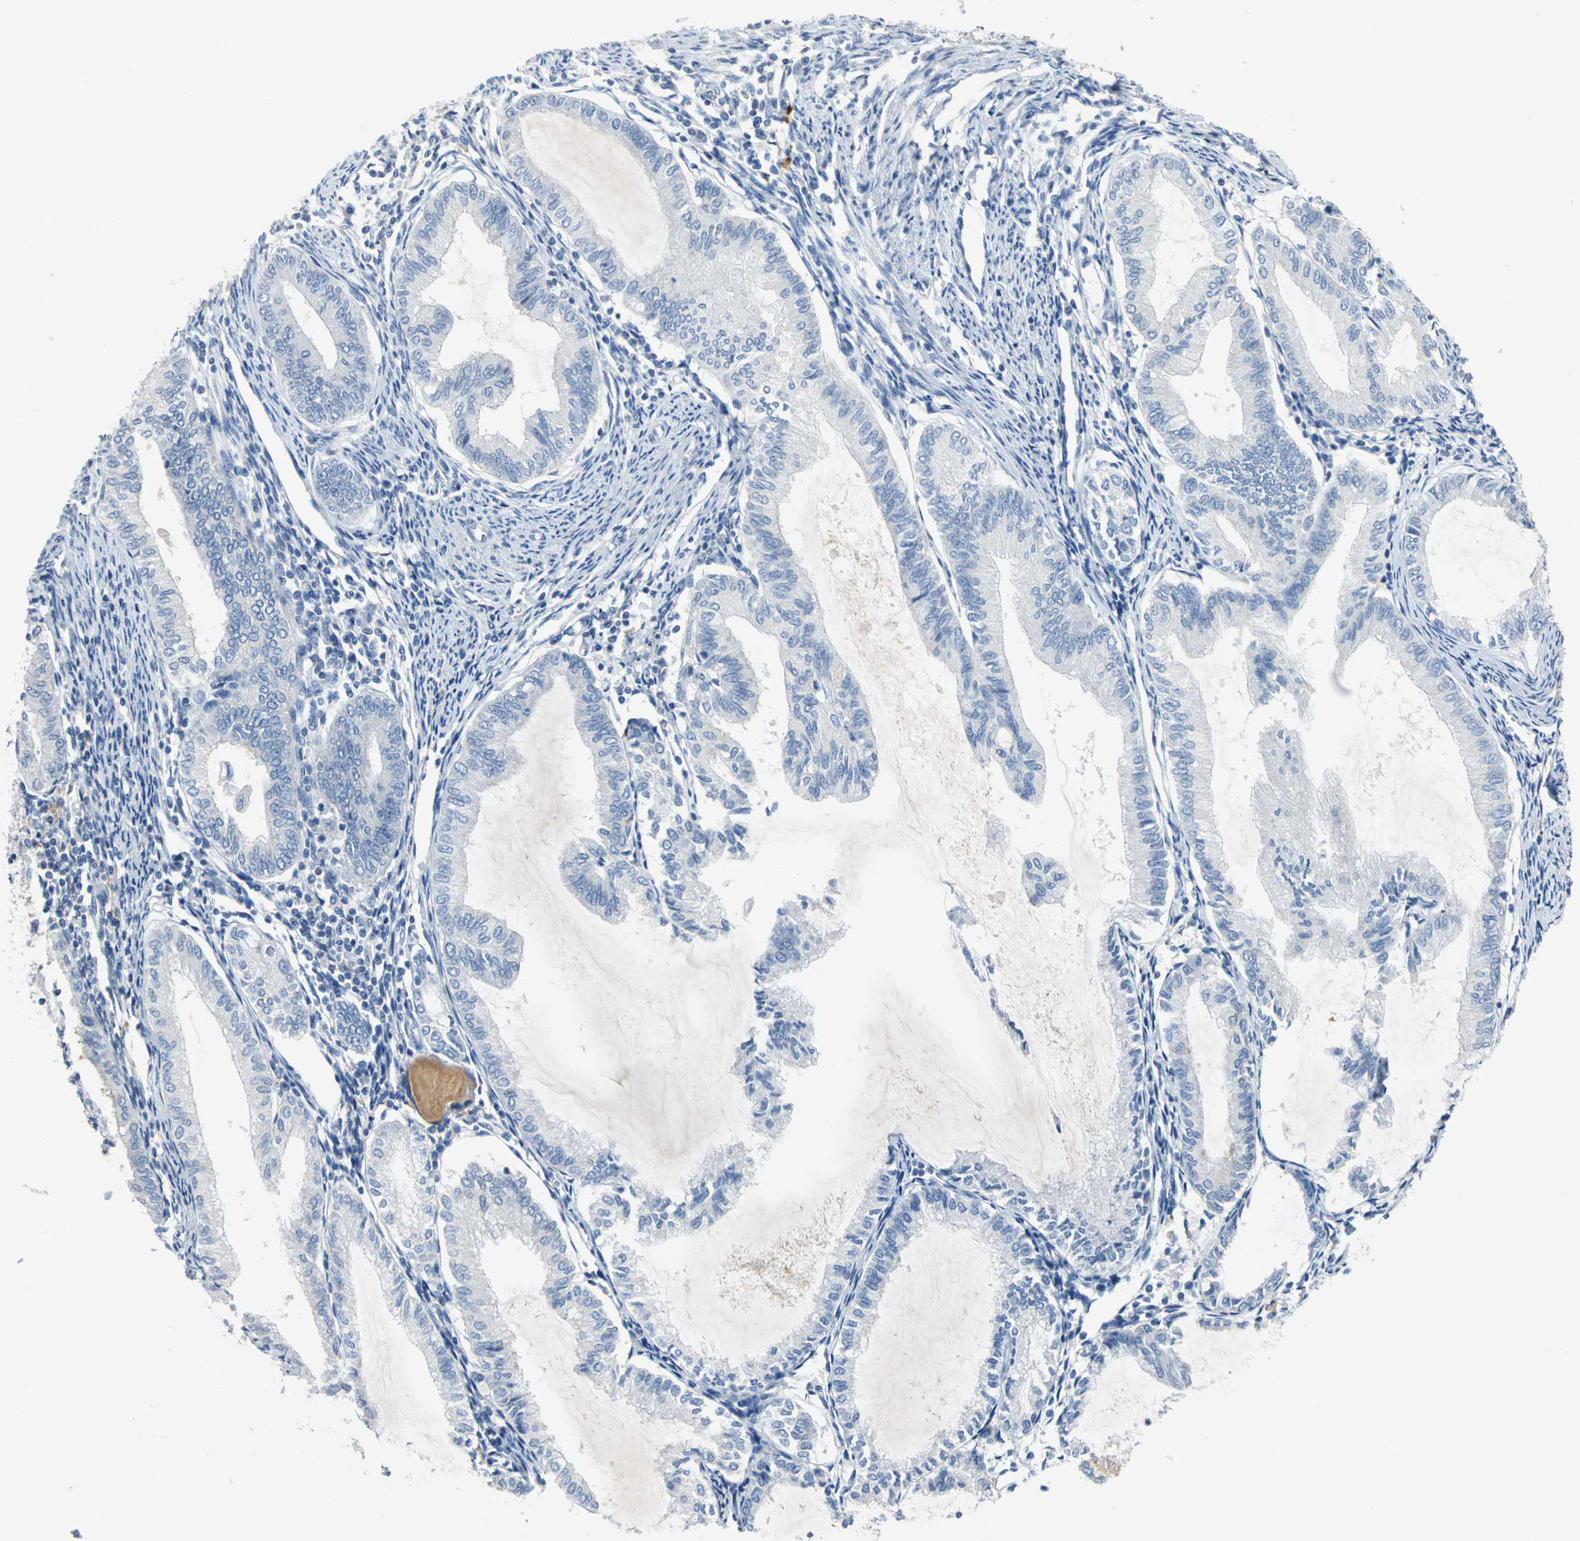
{"staining": {"intensity": "negative", "quantity": "none", "location": "none"}, "tissue": "endometrial cancer", "cell_type": "Tumor cells", "image_type": "cancer", "snomed": [{"axis": "morphology", "description": "Adenocarcinoma, NOS"}, {"axis": "topography", "description": "Endometrium"}], "caption": "Tumor cells are negative for brown protein staining in endometrial cancer. (DAB IHC visualized using brightfield microscopy, high magnification).", "gene": "PTGDS", "patient": {"sex": "female", "age": 86}}